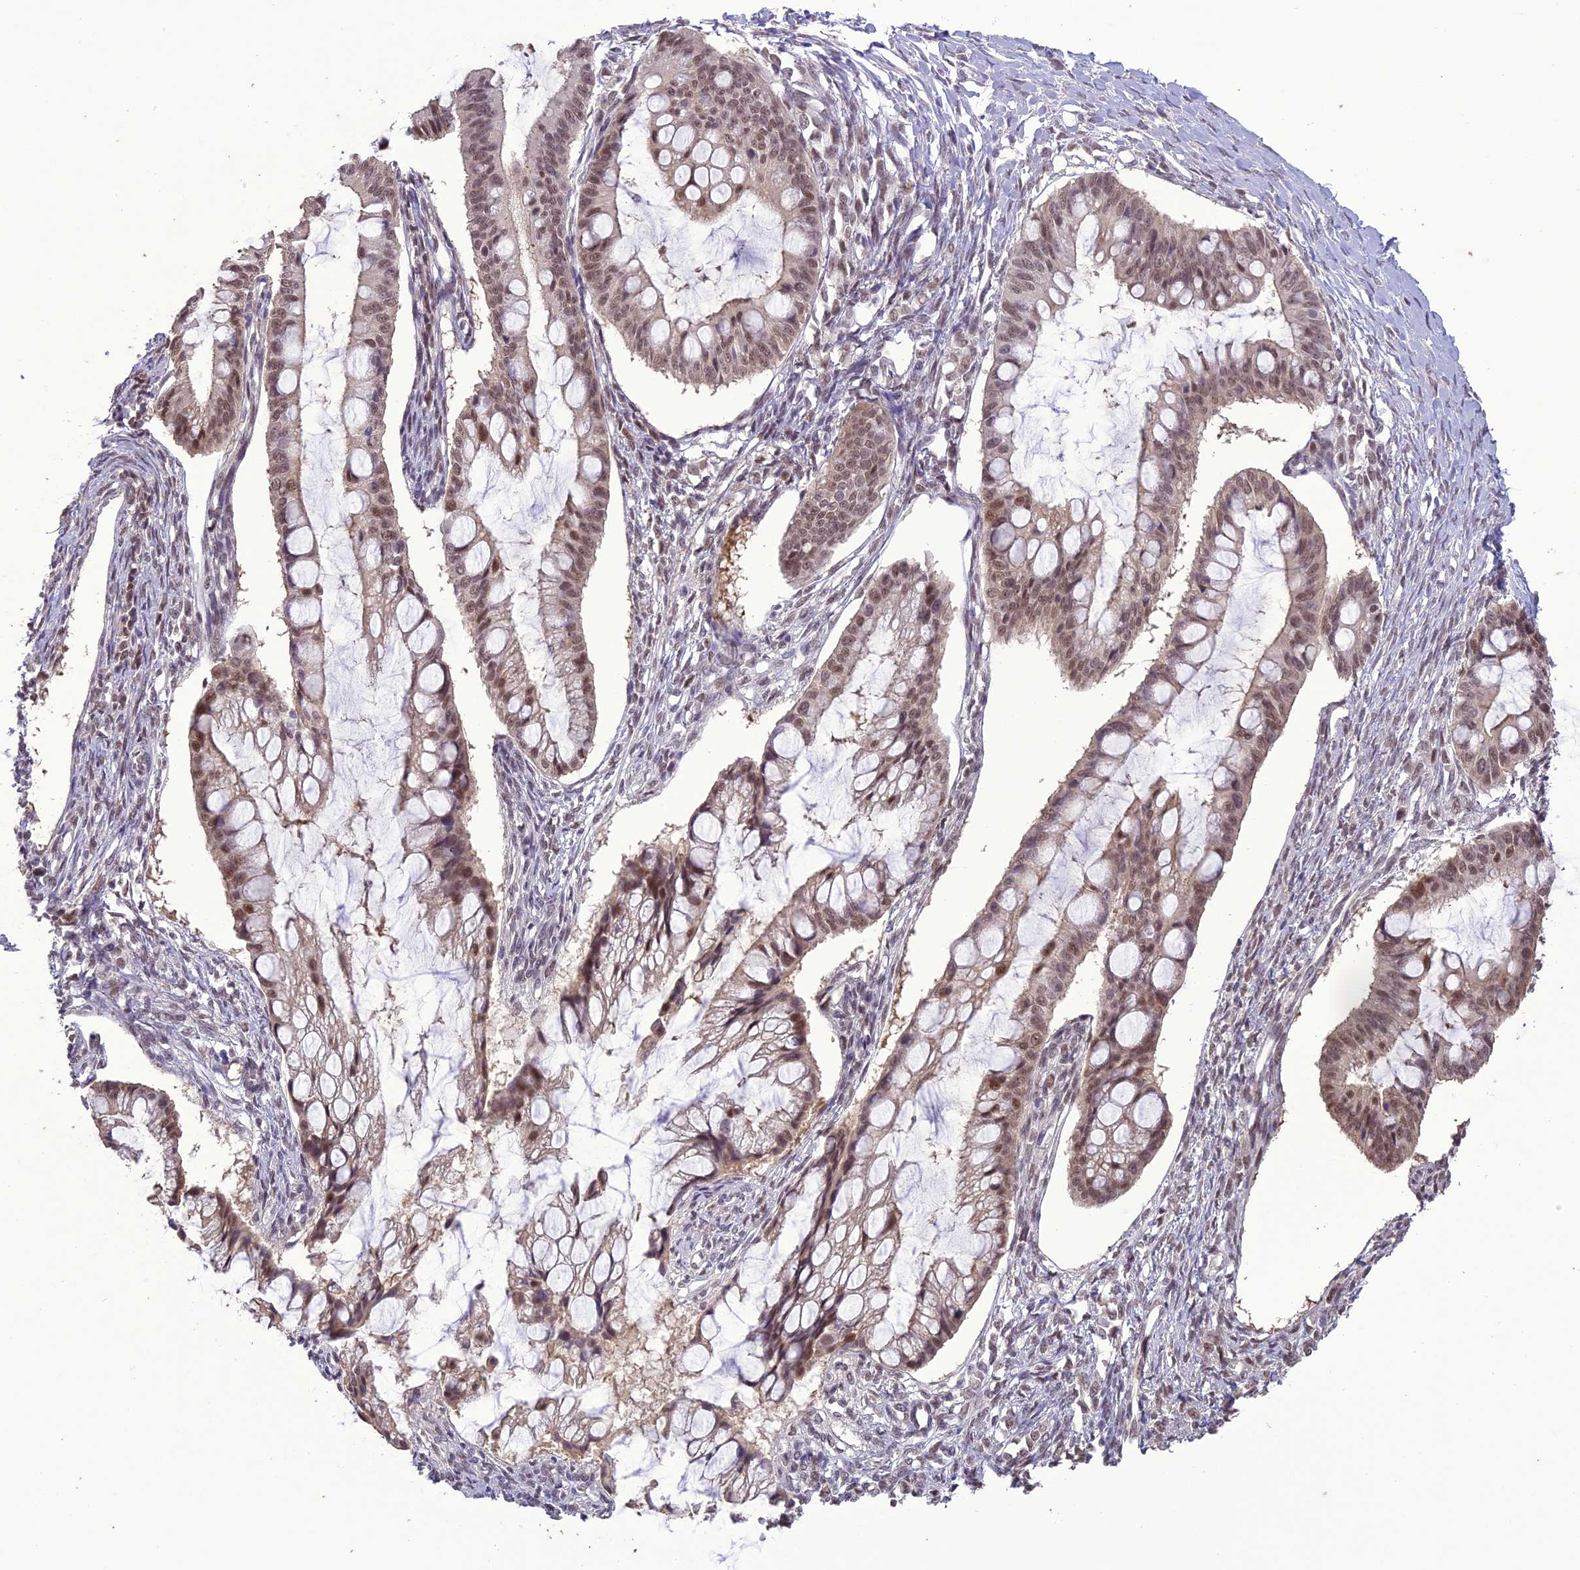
{"staining": {"intensity": "moderate", "quantity": ">75%", "location": "nuclear"}, "tissue": "ovarian cancer", "cell_type": "Tumor cells", "image_type": "cancer", "snomed": [{"axis": "morphology", "description": "Cystadenocarcinoma, mucinous, NOS"}, {"axis": "topography", "description": "Ovary"}], "caption": "Ovarian cancer (mucinous cystadenocarcinoma) stained with immunohistochemistry (IHC) displays moderate nuclear positivity in approximately >75% of tumor cells.", "gene": "TIGD7", "patient": {"sex": "female", "age": 73}}